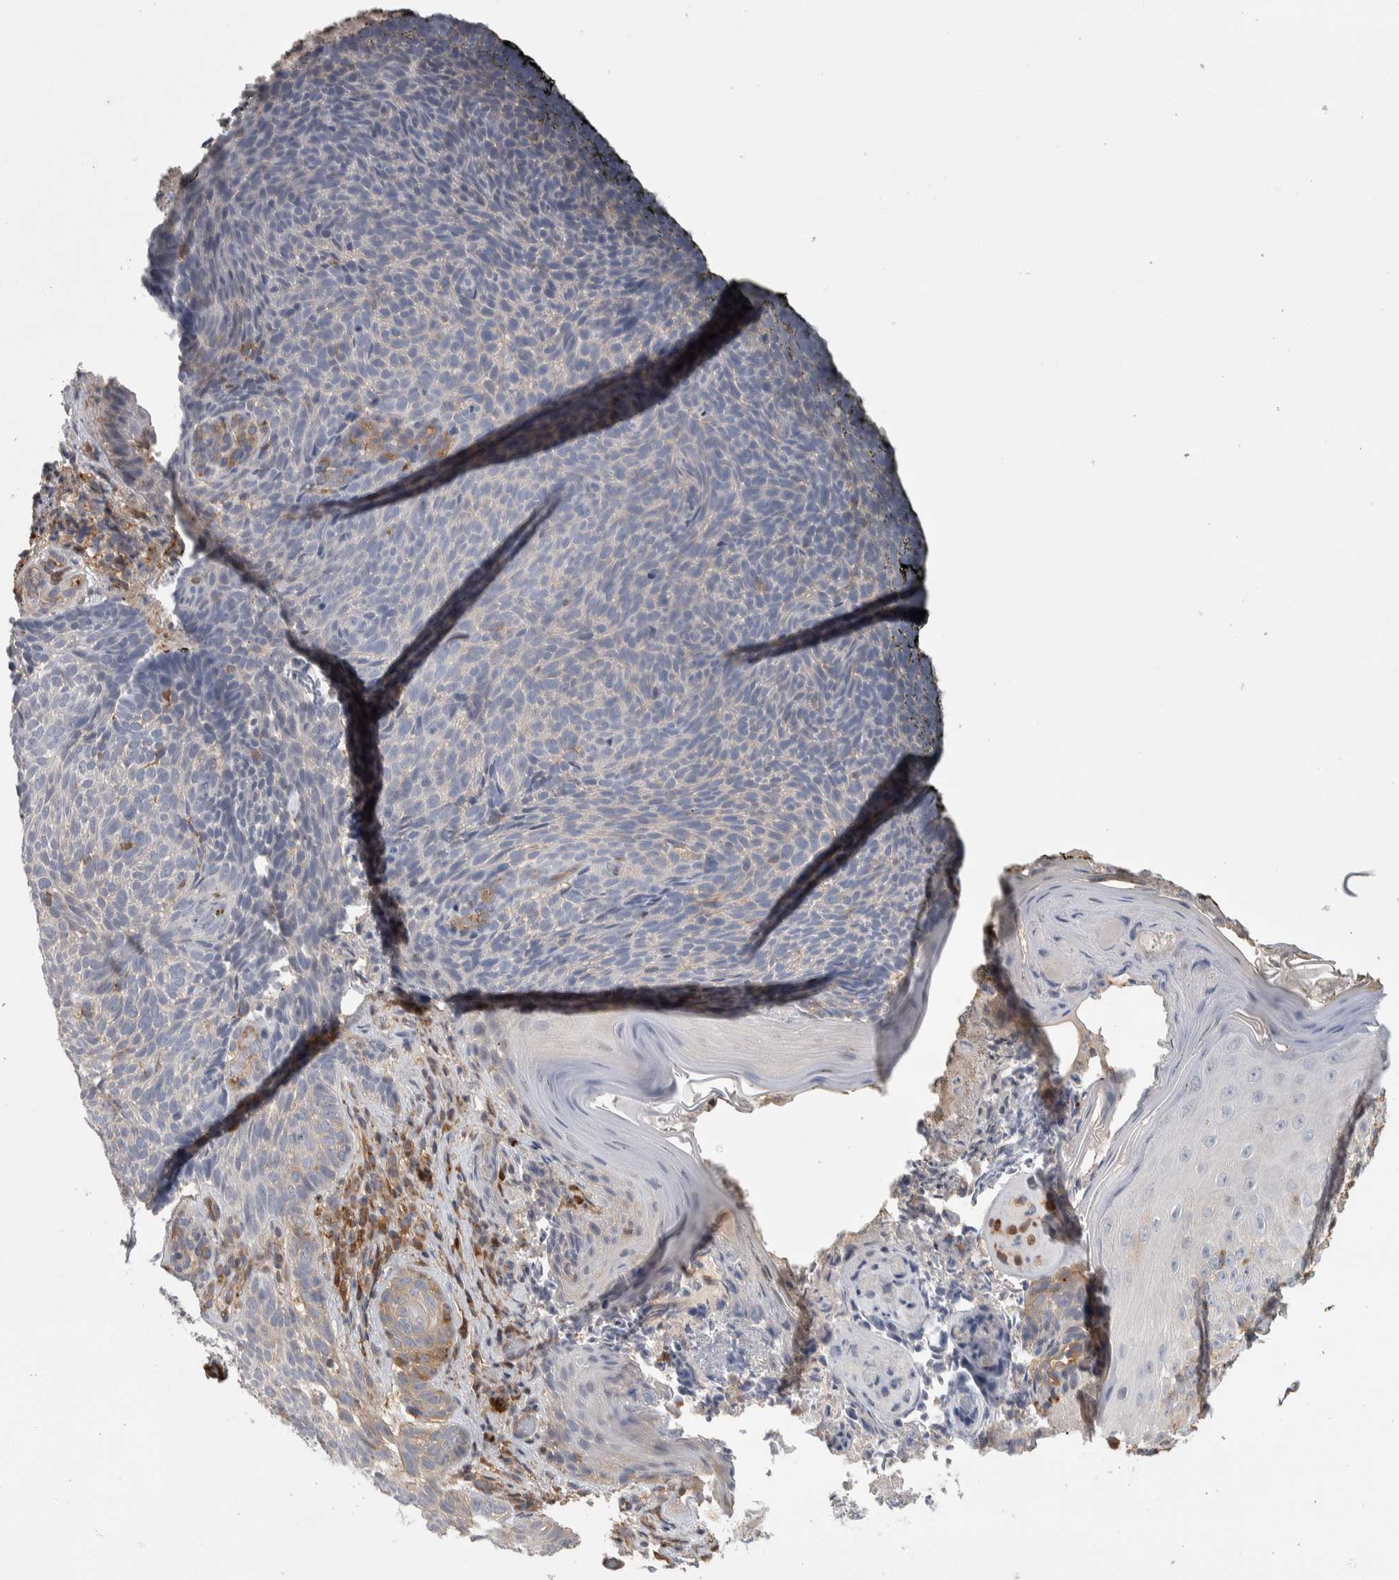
{"staining": {"intensity": "negative", "quantity": "none", "location": "none"}, "tissue": "skin cancer", "cell_type": "Tumor cells", "image_type": "cancer", "snomed": [{"axis": "morphology", "description": "Basal cell carcinoma"}, {"axis": "topography", "description": "Skin"}], "caption": "Tumor cells show no significant protein positivity in skin cancer (basal cell carcinoma).", "gene": "NFKB2", "patient": {"sex": "male", "age": 61}}